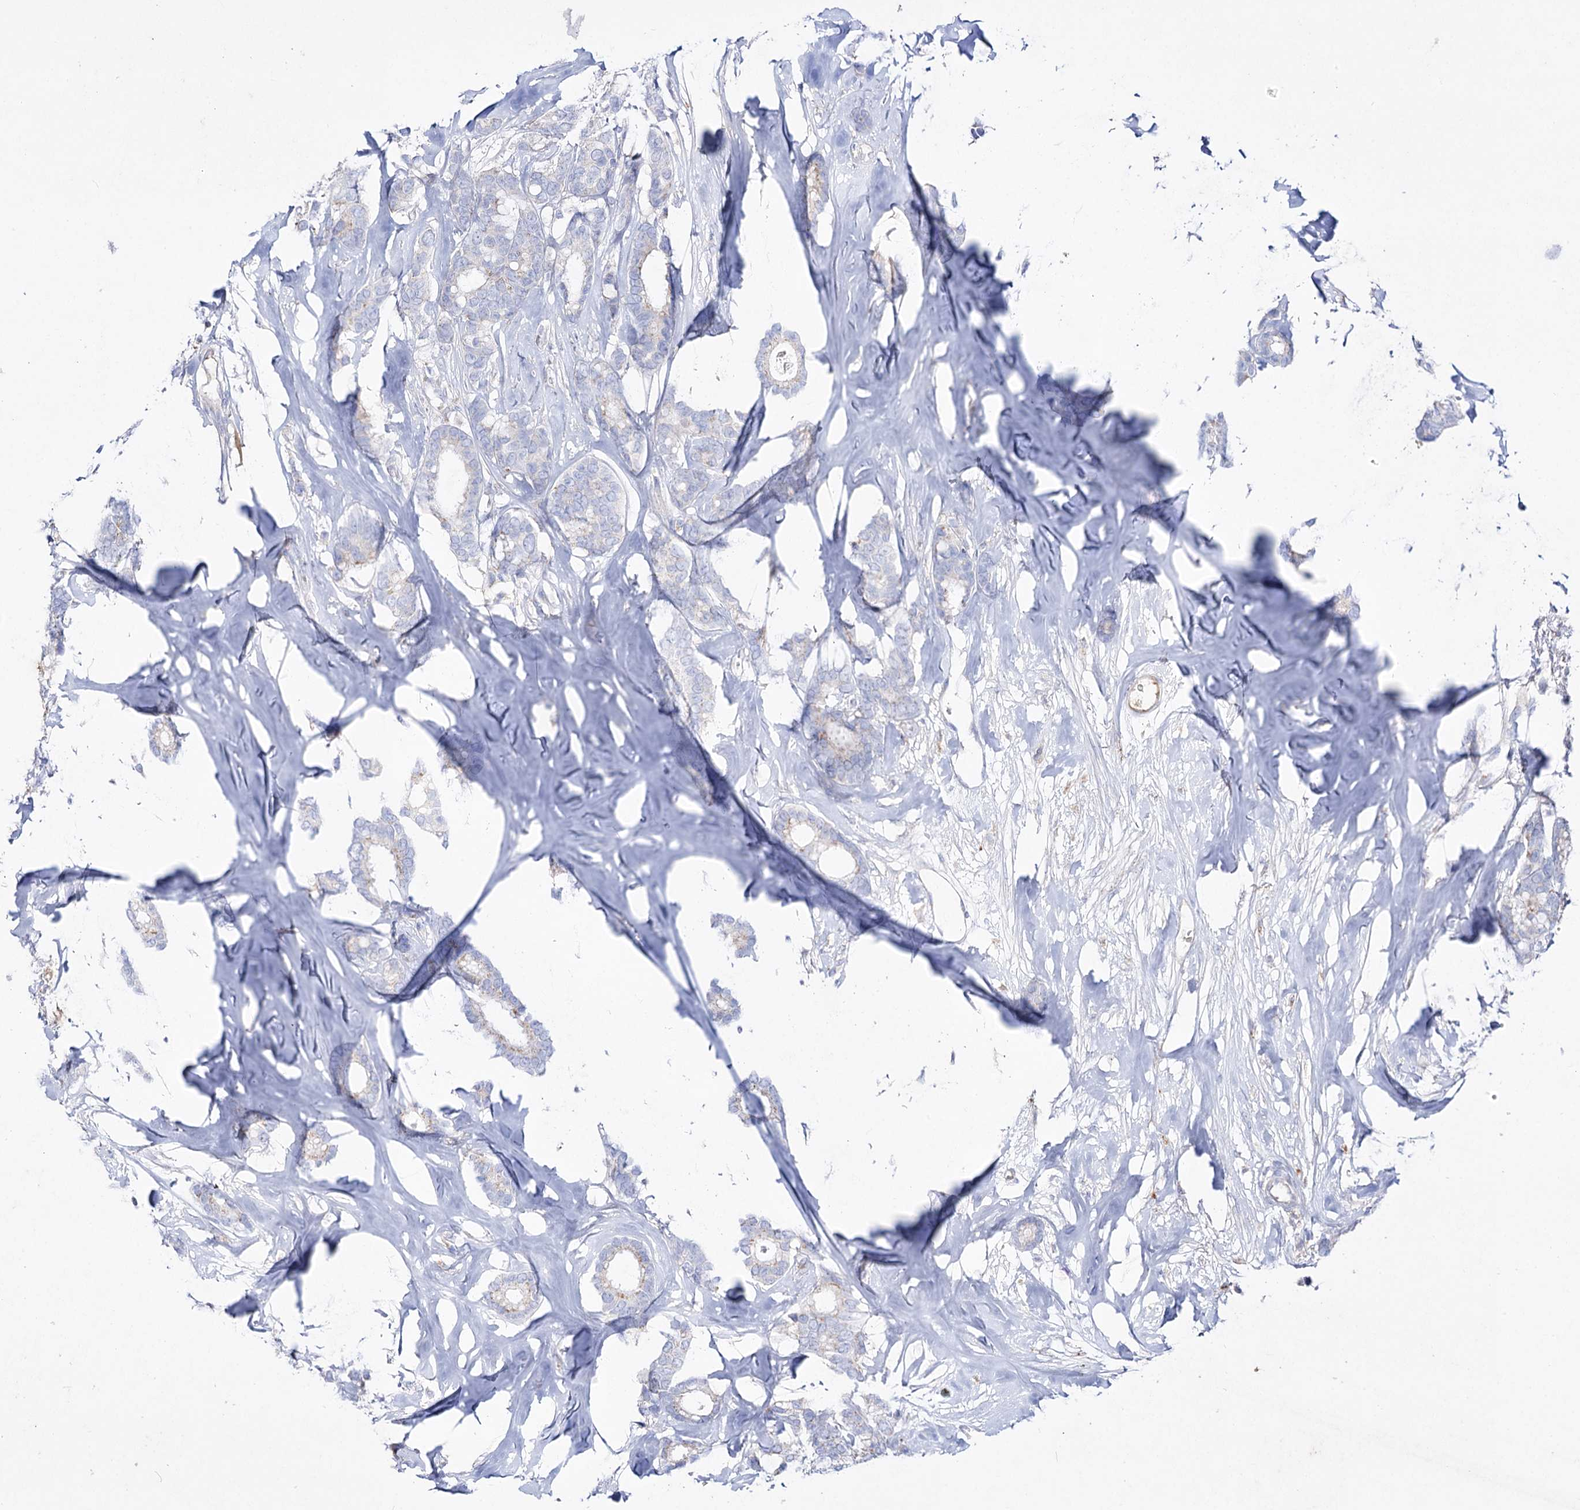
{"staining": {"intensity": "negative", "quantity": "none", "location": "none"}, "tissue": "breast cancer", "cell_type": "Tumor cells", "image_type": "cancer", "snomed": [{"axis": "morphology", "description": "Duct carcinoma"}, {"axis": "topography", "description": "Breast"}], "caption": "DAB immunohistochemical staining of human breast cancer demonstrates no significant expression in tumor cells.", "gene": "NAGLU", "patient": {"sex": "female", "age": 87}}